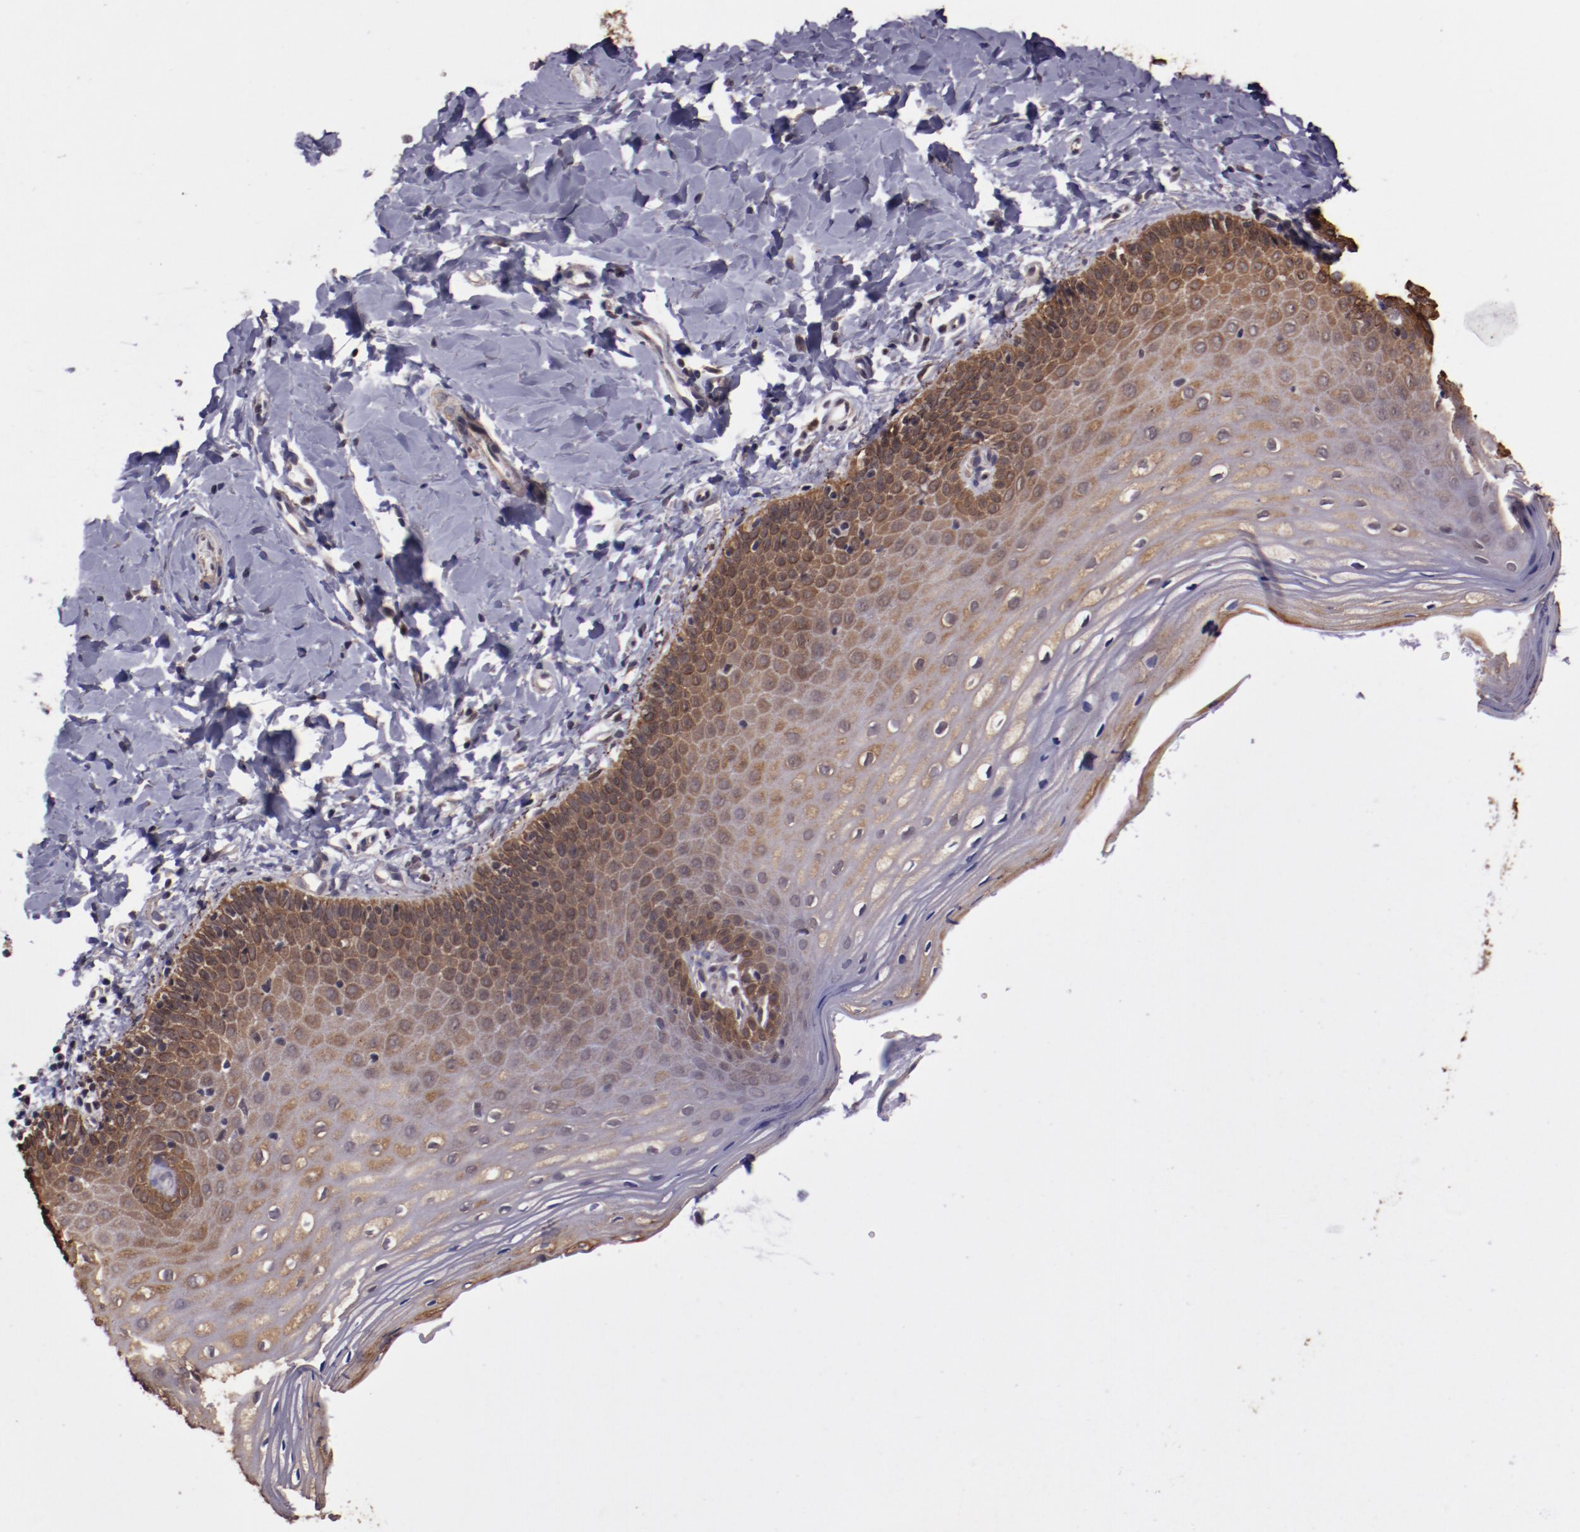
{"staining": {"intensity": "moderate", "quantity": "25%-75%", "location": "cytoplasmic/membranous"}, "tissue": "vagina", "cell_type": "Squamous epithelial cells", "image_type": "normal", "snomed": [{"axis": "morphology", "description": "Normal tissue, NOS"}, {"axis": "topography", "description": "Vagina"}], "caption": "Immunohistochemistry (IHC) staining of normal vagina, which exhibits medium levels of moderate cytoplasmic/membranous staining in approximately 25%-75% of squamous epithelial cells indicating moderate cytoplasmic/membranous protein expression. The staining was performed using DAB (brown) for protein detection and nuclei were counterstained in hematoxylin (blue).", "gene": "ELF1", "patient": {"sex": "female", "age": 55}}